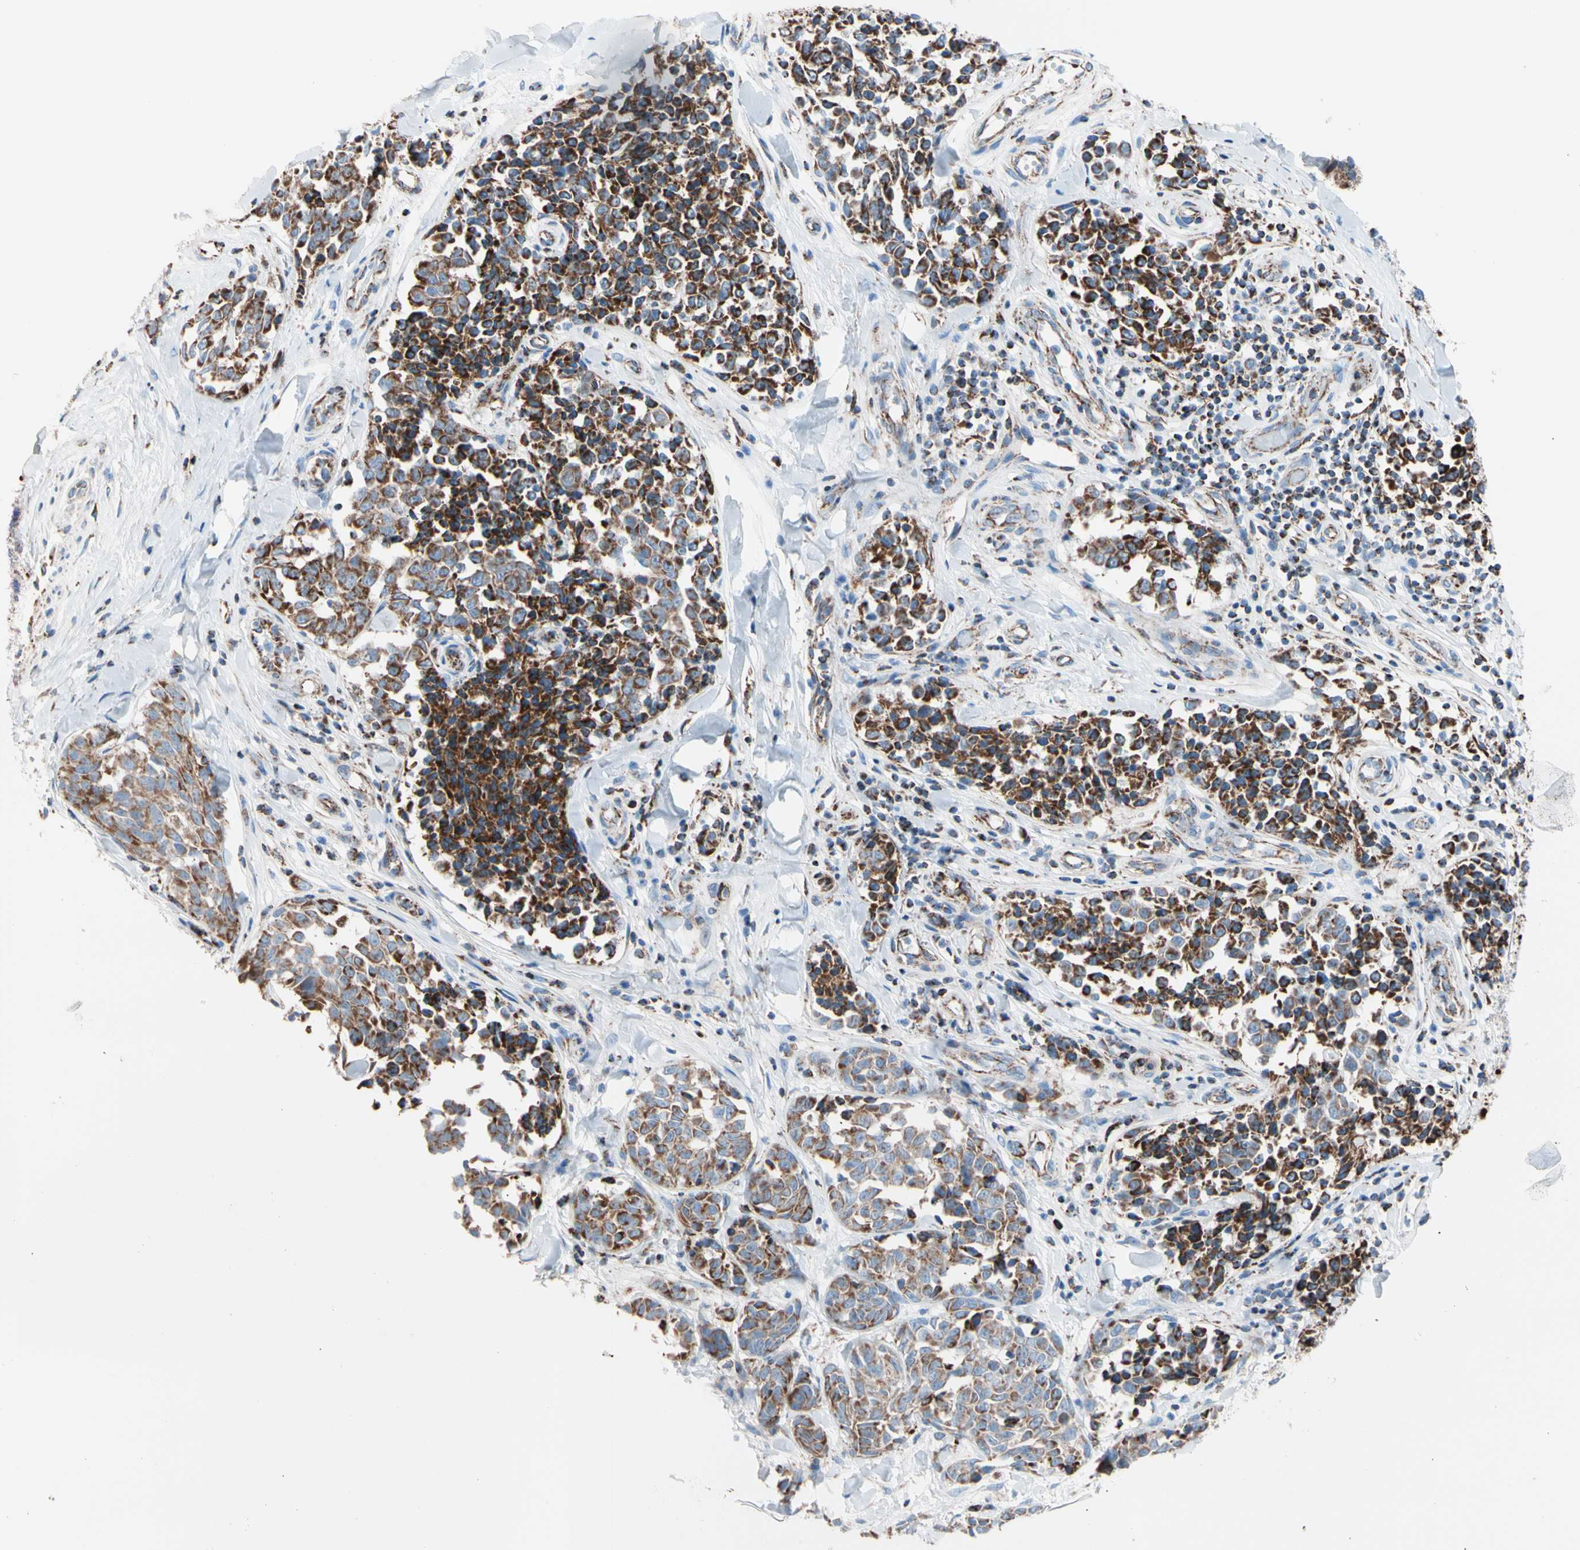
{"staining": {"intensity": "strong", "quantity": ">75%", "location": "cytoplasmic/membranous"}, "tissue": "melanoma", "cell_type": "Tumor cells", "image_type": "cancer", "snomed": [{"axis": "morphology", "description": "Malignant melanoma, NOS"}, {"axis": "topography", "description": "Skin"}], "caption": "Immunohistochemical staining of melanoma displays strong cytoplasmic/membranous protein staining in about >75% of tumor cells.", "gene": "HK1", "patient": {"sex": "female", "age": 64}}